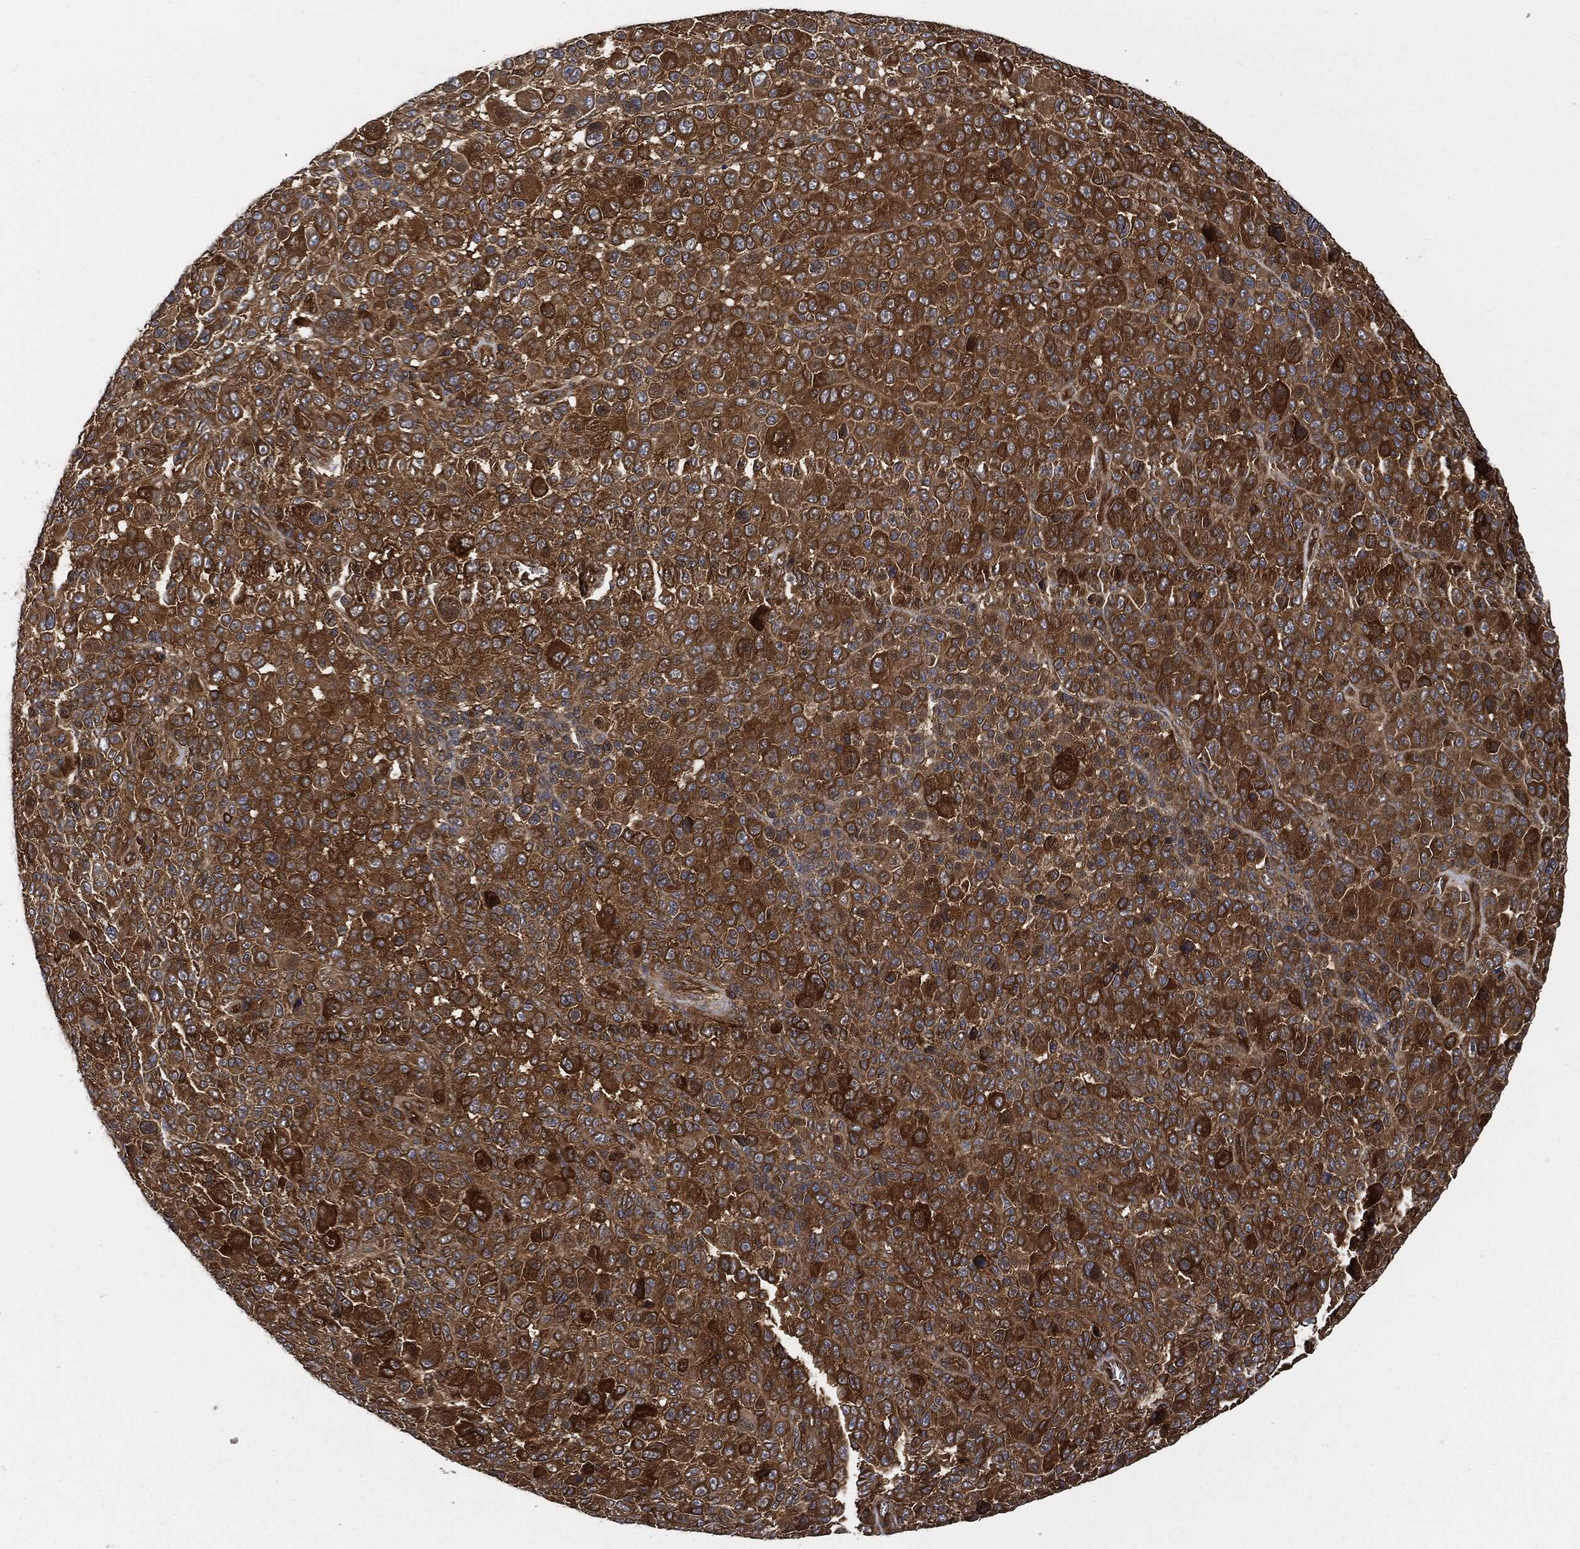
{"staining": {"intensity": "strong", "quantity": ">75%", "location": "cytoplasmic/membranous"}, "tissue": "melanoma", "cell_type": "Tumor cells", "image_type": "cancer", "snomed": [{"axis": "morphology", "description": "Malignant melanoma, NOS"}, {"axis": "topography", "description": "Skin"}], "caption": "Immunohistochemical staining of malignant melanoma shows strong cytoplasmic/membranous protein expression in approximately >75% of tumor cells.", "gene": "XPNPEP1", "patient": {"sex": "female", "age": 57}}